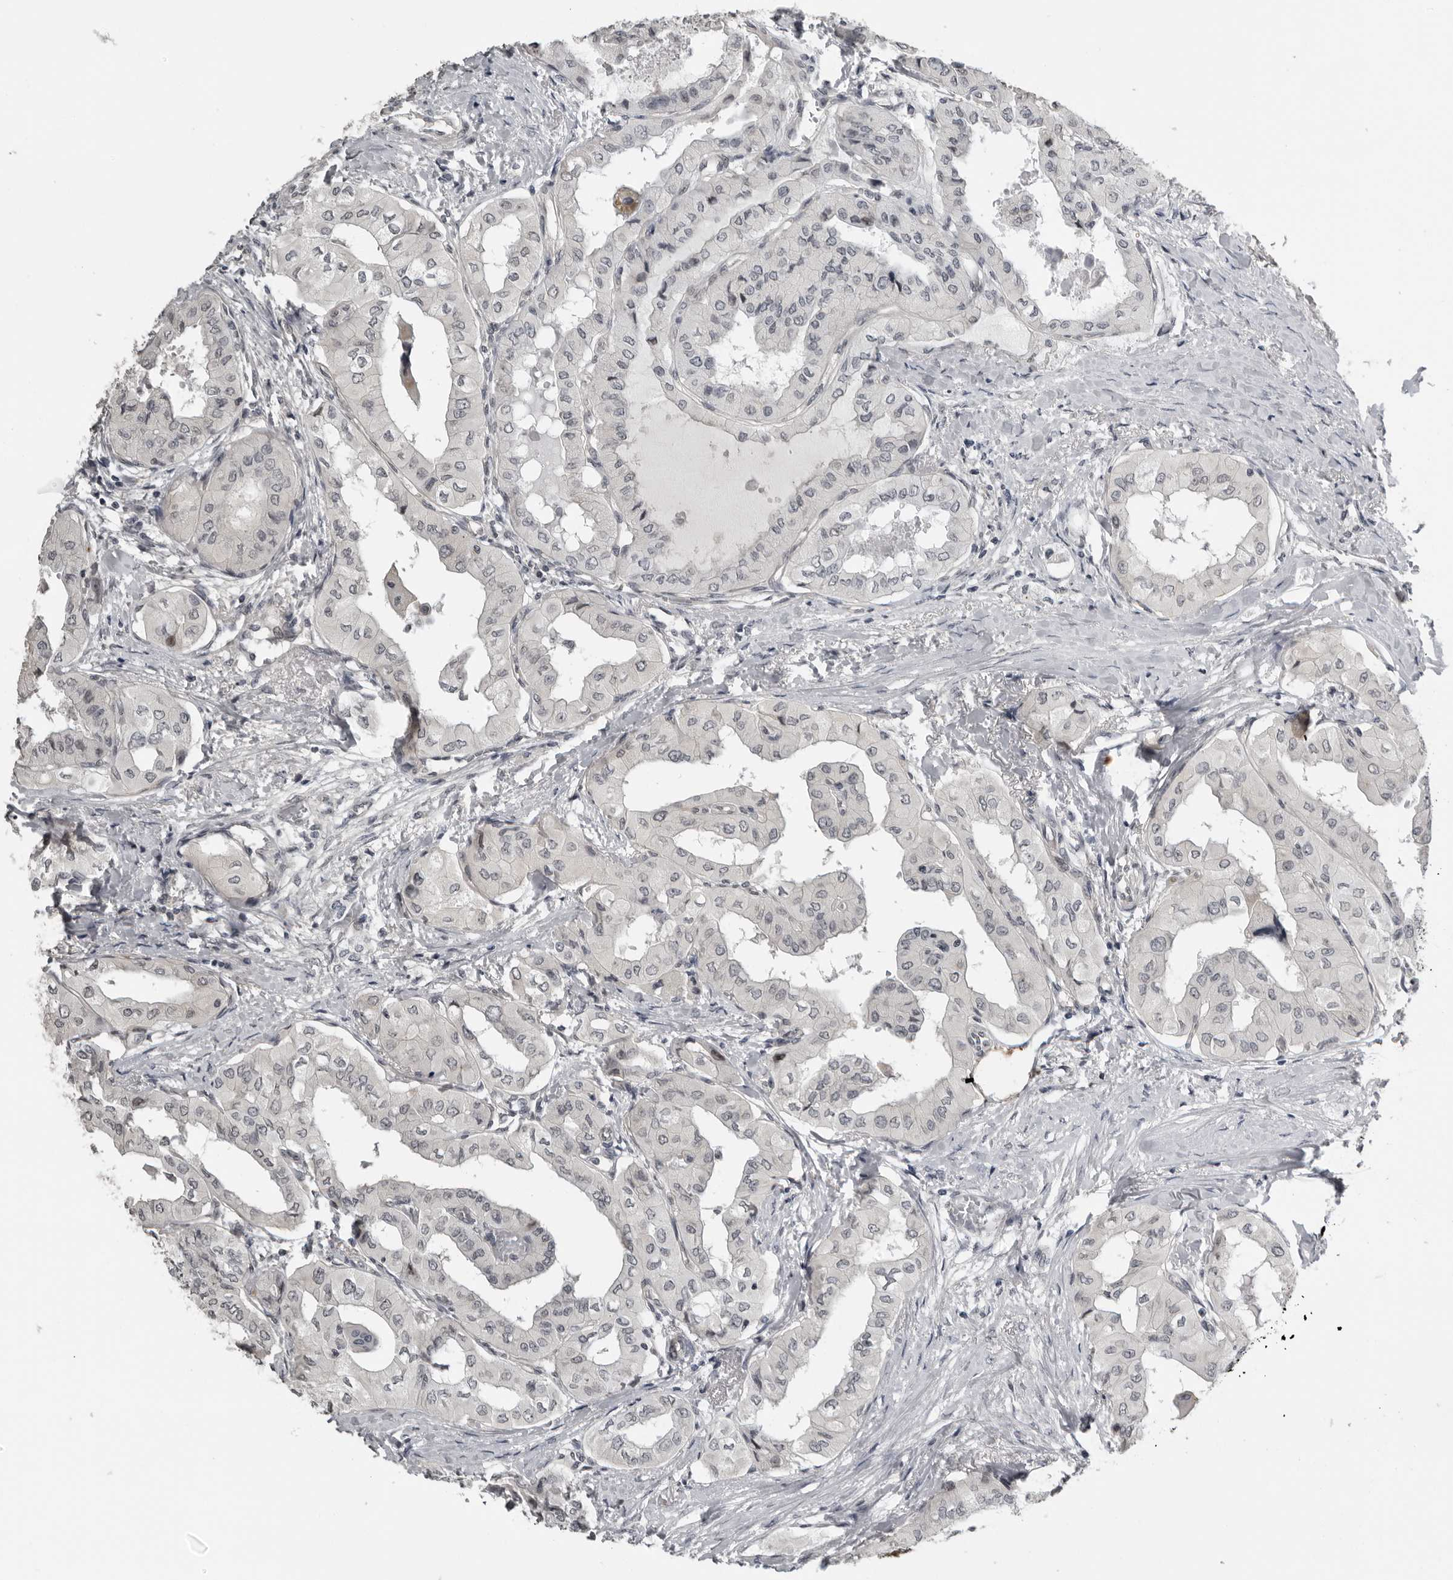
{"staining": {"intensity": "negative", "quantity": "none", "location": "none"}, "tissue": "thyroid cancer", "cell_type": "Tumor cells", "image_type": "cancer", "snomed": [{"axis": "morphology", "description": "Papillary adenocarcinoma, NOS"}, {"axis": "topography", "description": "Thyroid gland"}], "caption": "A micrograph of human papillary adenocarcinoma (thyroid) is negative for staining in tumor cells. The staining was performed using DAB to visualize the protein expression in brown, while the nuclei were stained in blue with hematoxylin (Magnification: 20x).", "gene": "PRRX2", "patient": {"sex": "female", "age": 59}}